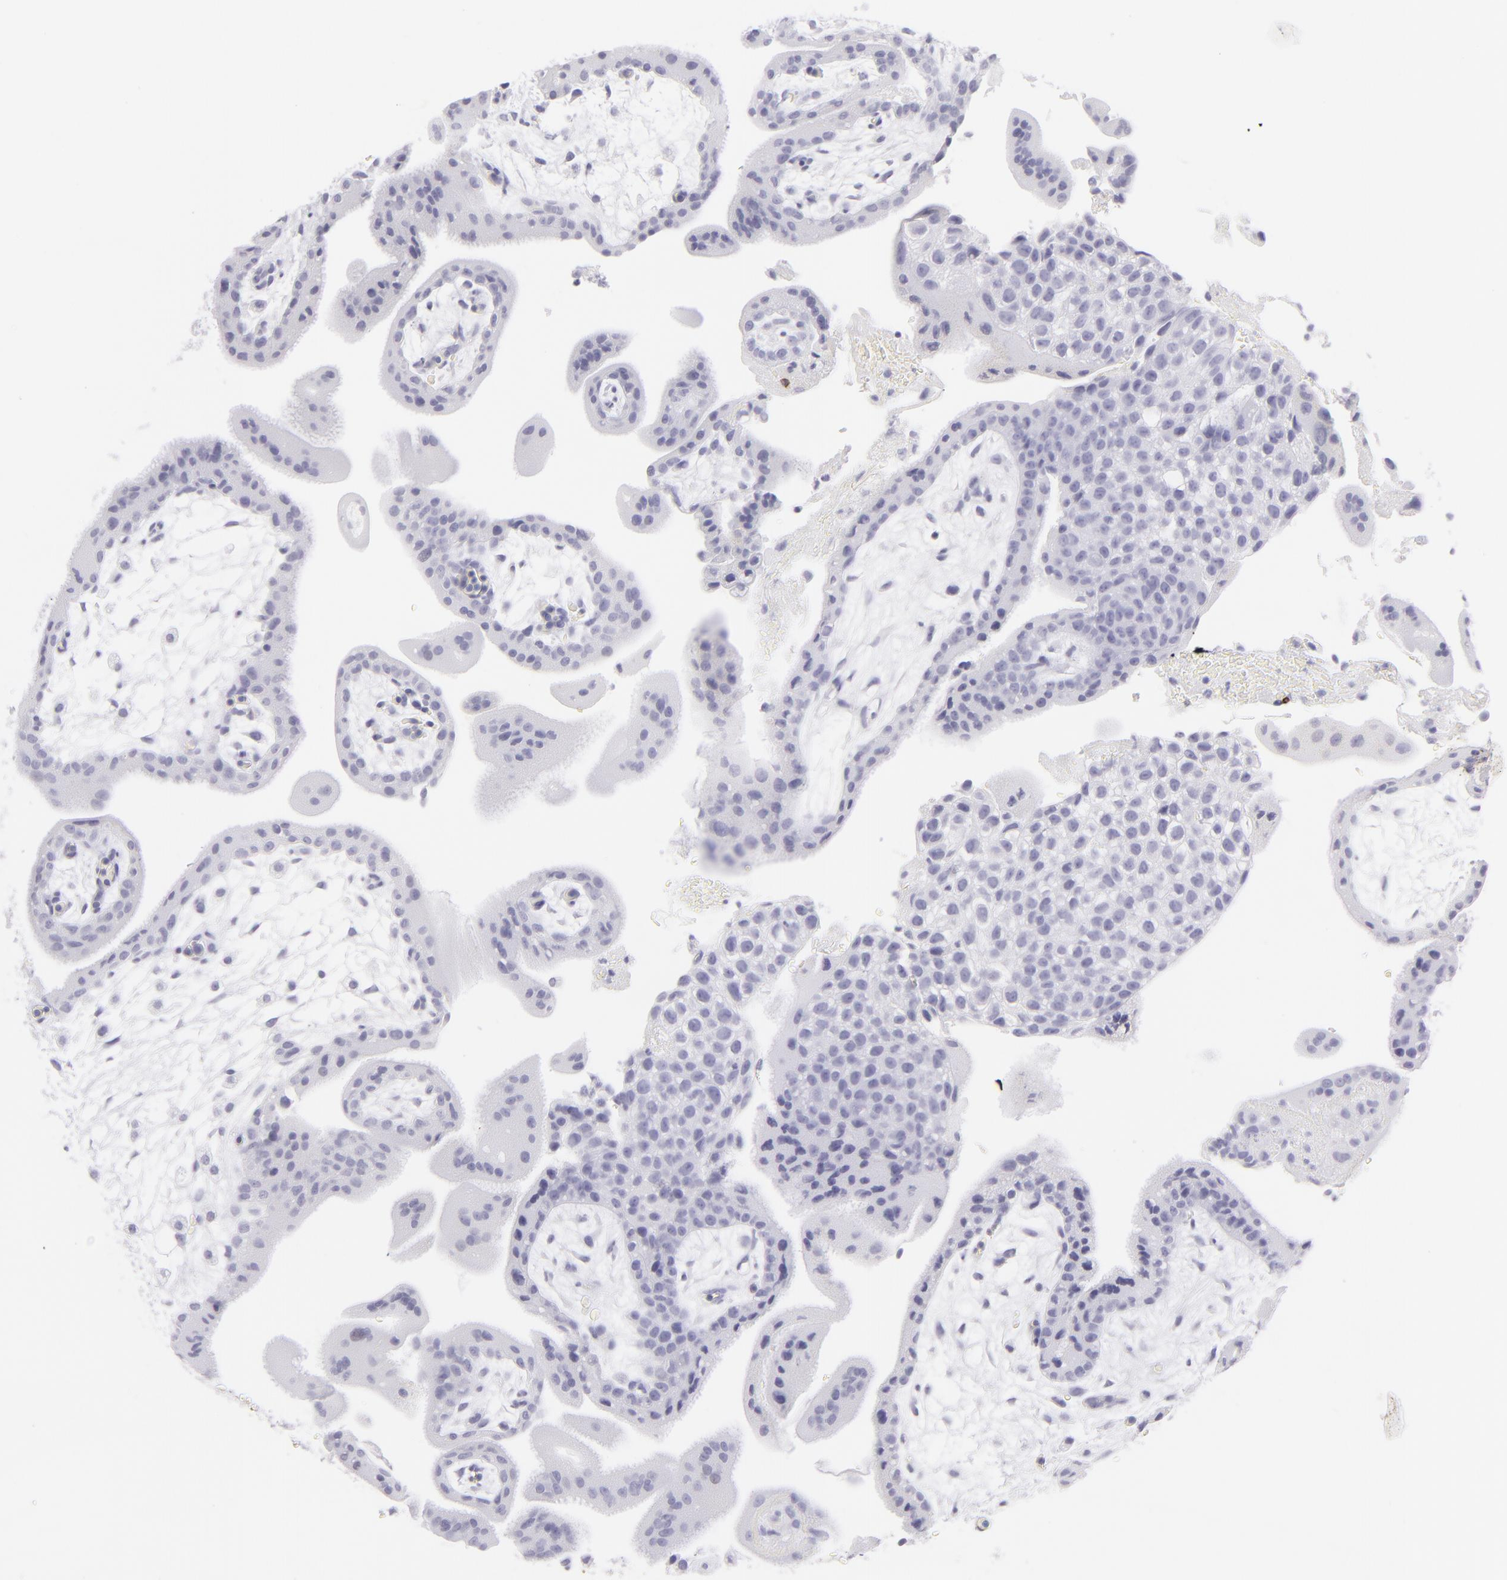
{"staining": {"intensity": "negative", "quantity": "none", "location": "none"}, "tissue": "placenta", "cell_type": "Decidual cells", "image_type": "normal", "snomed": [{"axis": "morphology", "description": "Normal tissue, NOS"}, {"axis": "topography", "description": "Placenta"}], "caption": "Placenta stained for a protein using immunohistochemistry reveals no staining decidual cells.", "gene": "FCER2", "patient": {"sex": "female", "age": 35}}